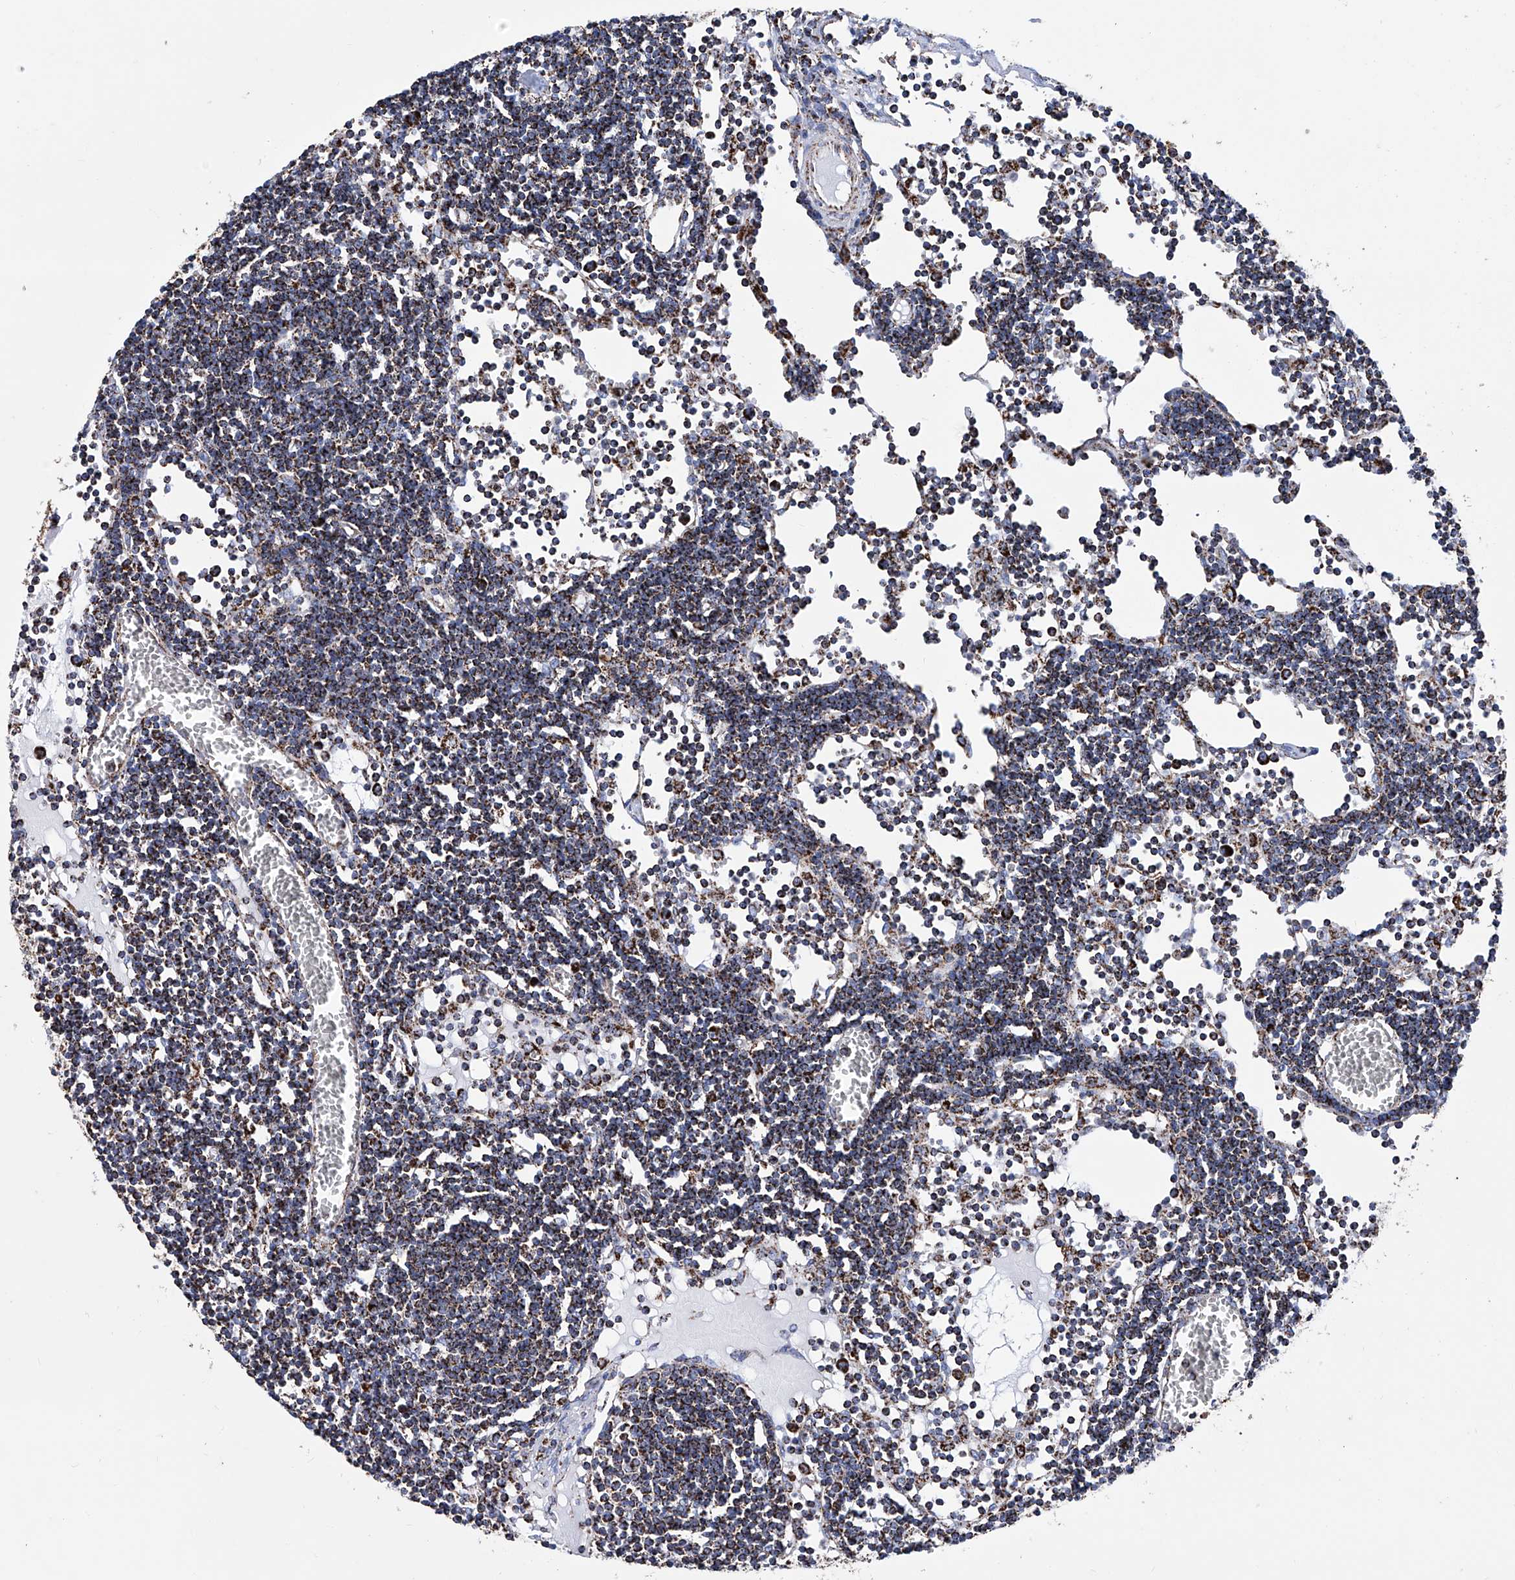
{"staining": {"intensity": "strong", "quantity": ">75%", "location": "cytoplasmic/membranous"}, "tissue": "lymph node", "cell_type": "Germinal center cells", "image_type": "normal", "snomed": [{"axis": "morphology", "description": "Normal tissue, NOS"}, {"axis": "topography", "description": "Lymph node"}], "caption": "Approximately >75% of germinal center cells in normal human lymph node exhibit strong cytoplasmic/membranous protein expression as visualized by brown immunohistochemical staining.", "gene": "ATP5PF", "patient": {"sex": "female", "age": 11}}